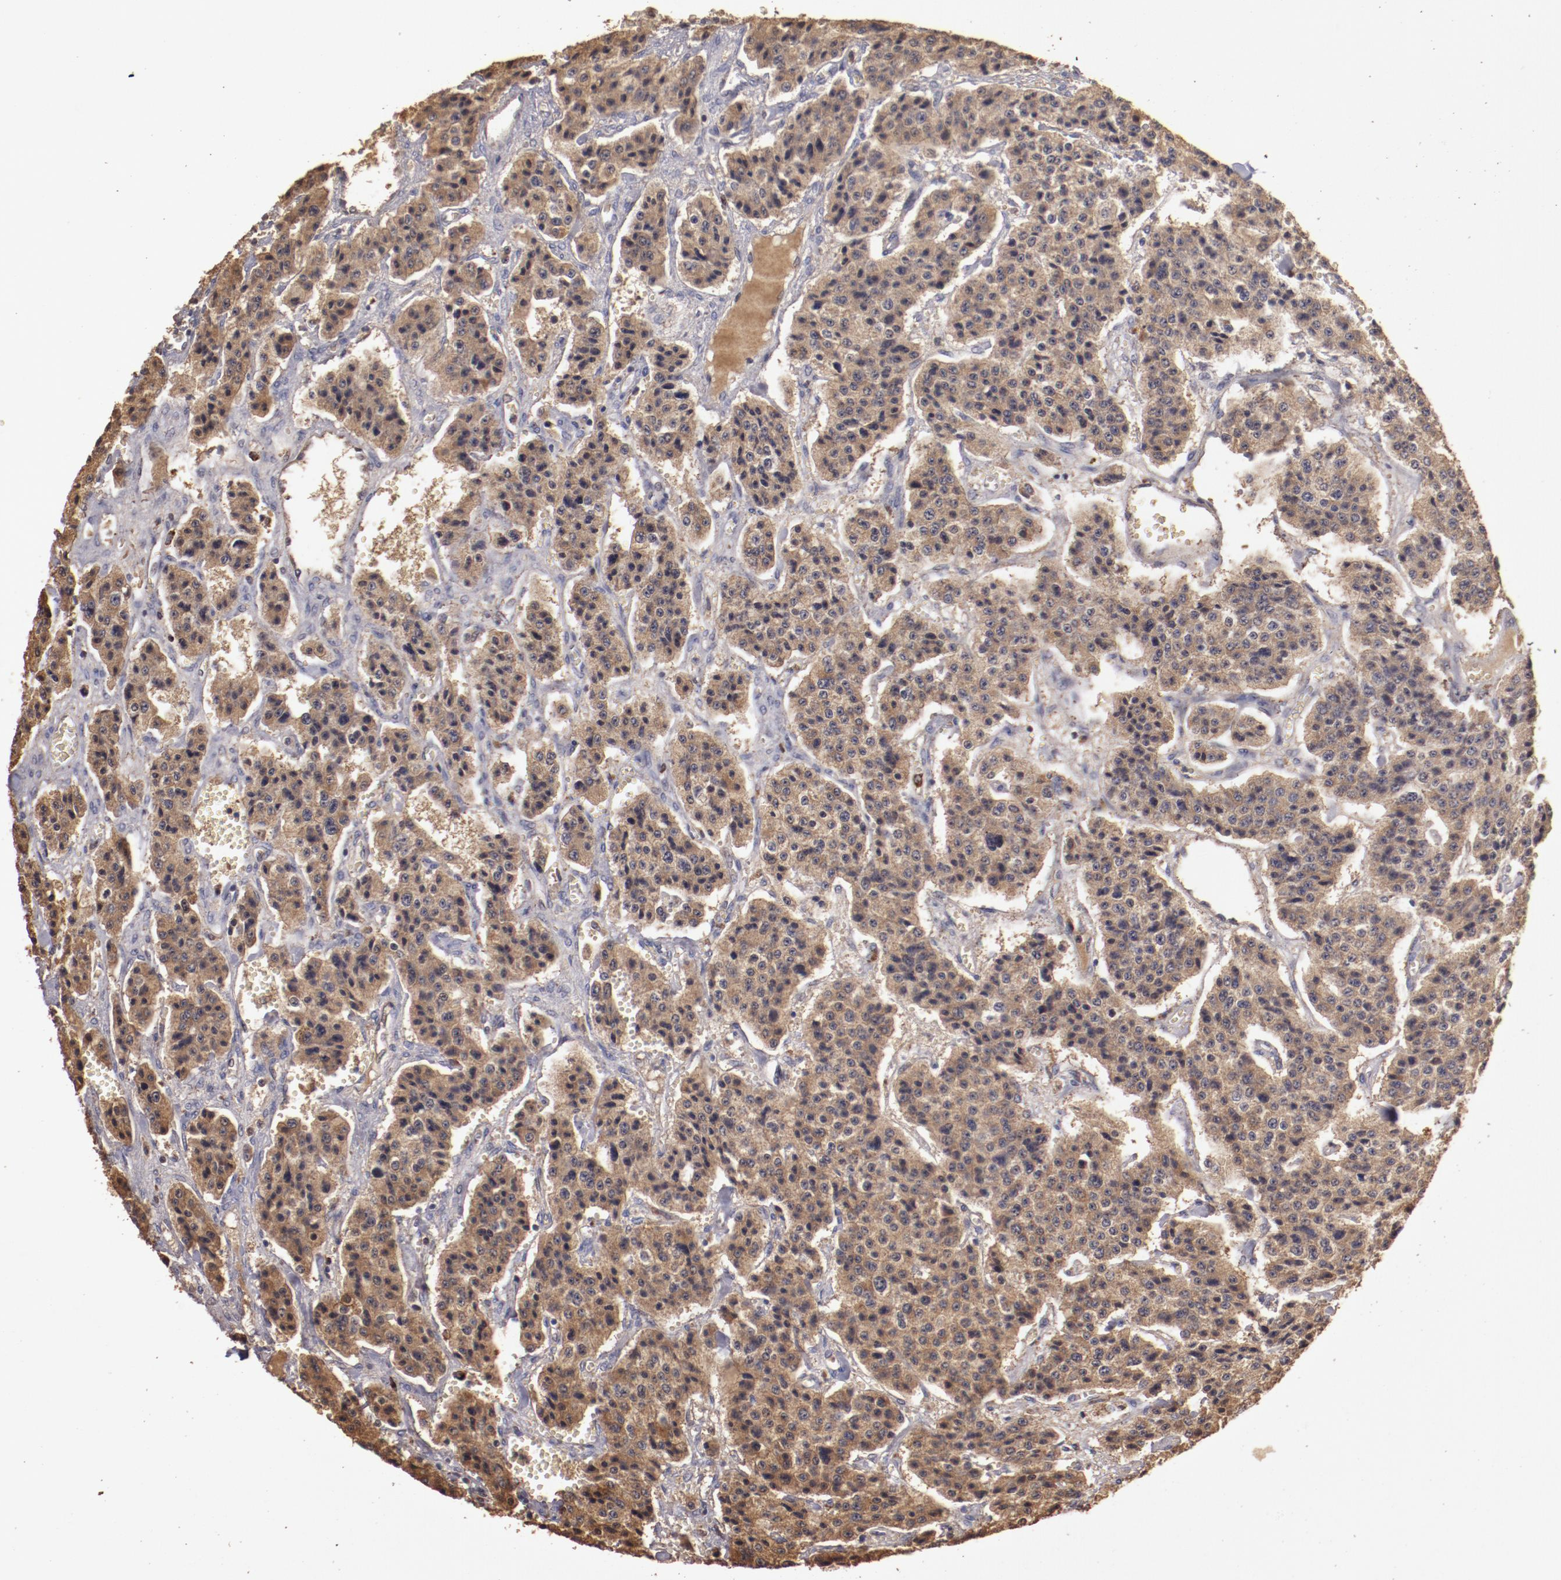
{"staining": {"intensity": "moderate", "quantity": ">75%", "location": "cytoplasmic/membranous"}, "tissue": "carcinoid", "cell_type": "Tumor cells", "image_type": "cancer", "snomed": [{"axis": "morphology", "description": "Carcinoid, malignant, NOS"}, {"axis": "topography", "description": "Small intestine"}], "caption": "Carcinoid (malignant) stained for a protein reveals moderate cytoplasmic/membranous positivity in tumor cells. (IHC, brightfield microscopy, high magnification).", "gene": "SRRD", "patient": {"sex": "male", "age": 52}}